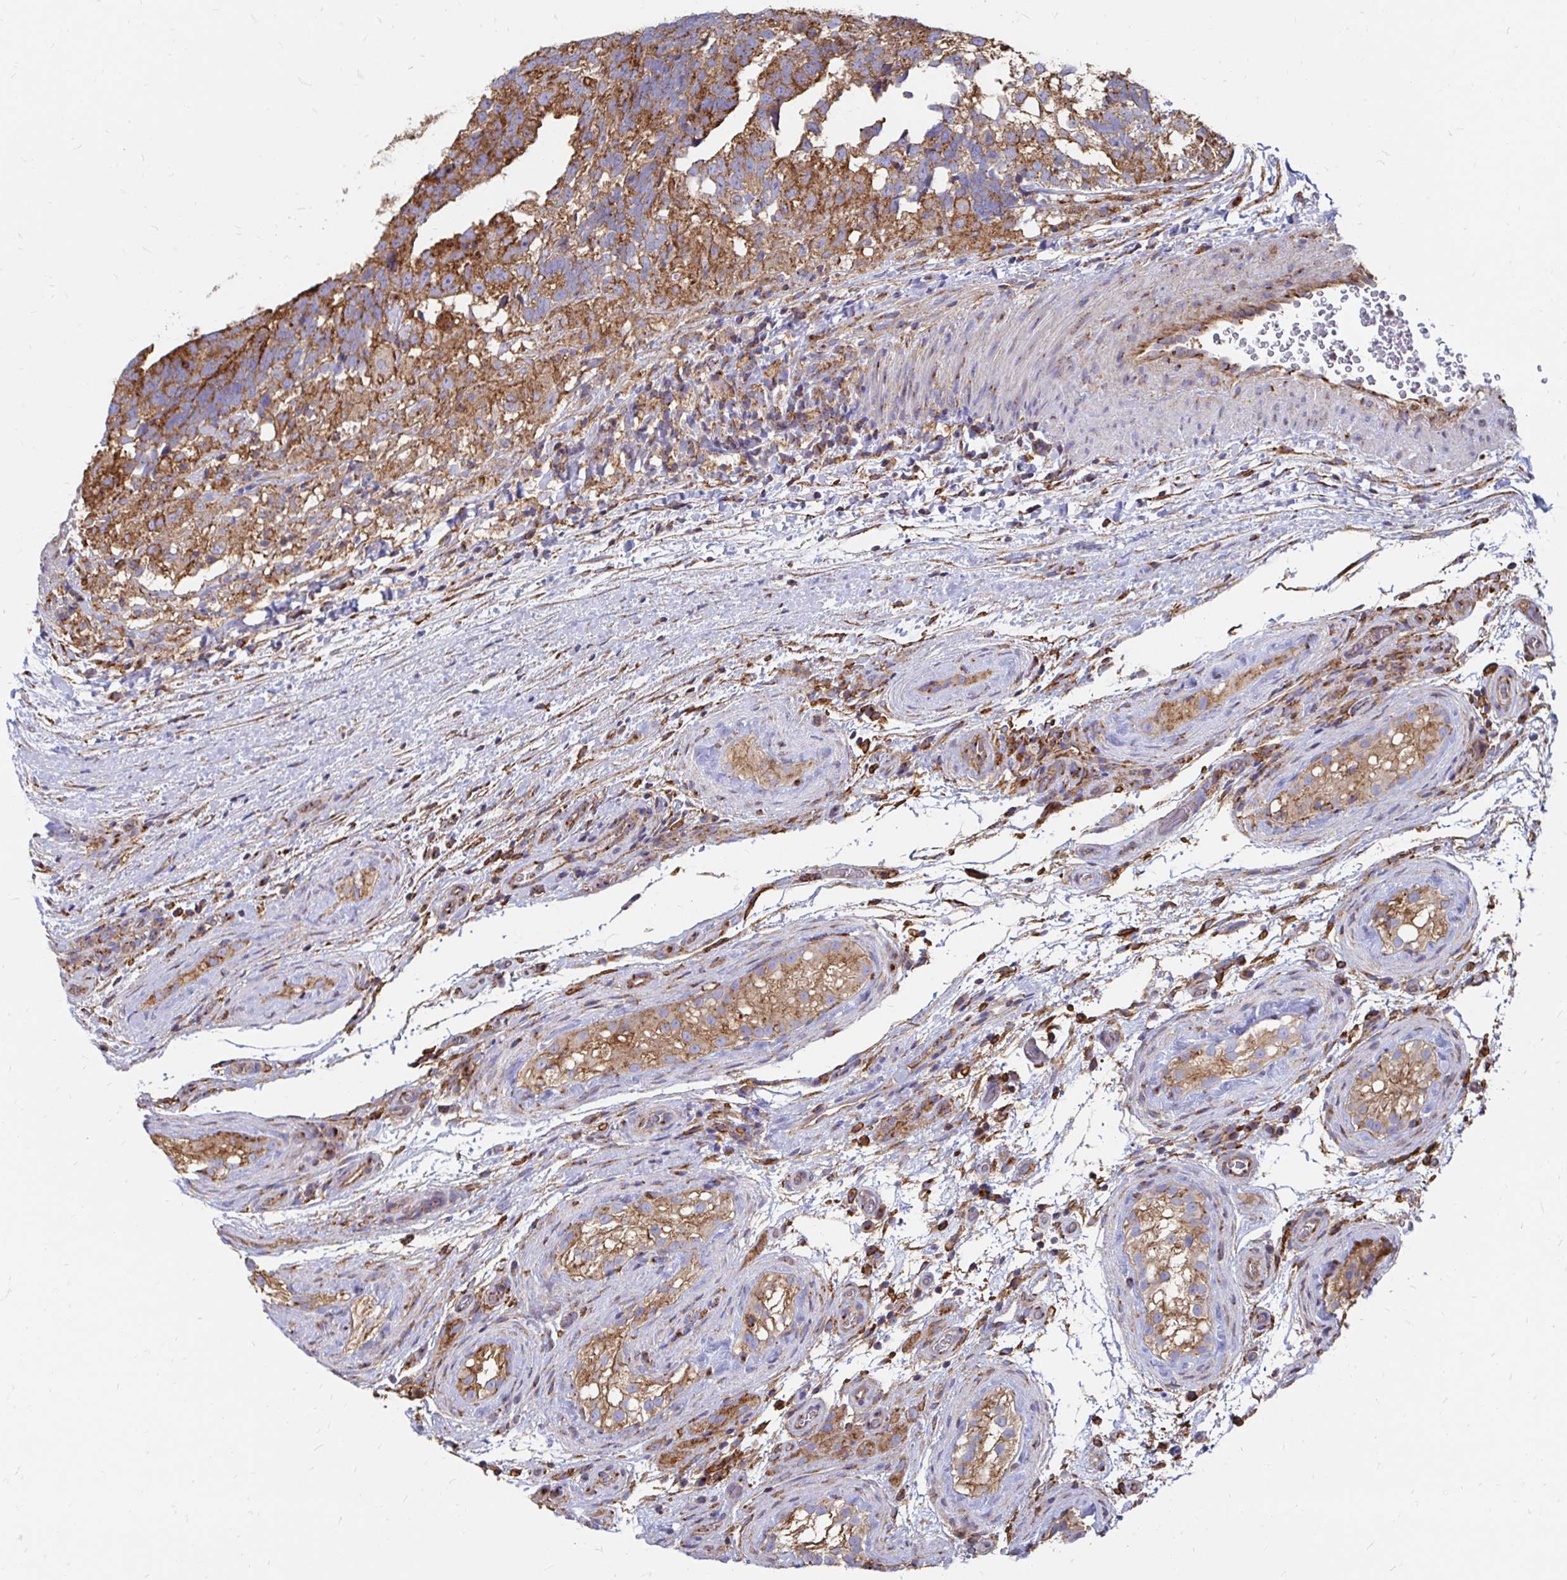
{"staining": {"intensity": "strong", "quantity": ">75%", "location": "cytoplasmic/membranous"}, "tissue": "testis cancer", "cell_type": "Tumor cells", "image_type": "cancer", "snomed": [{"axis": "morphology", "description": "Seminoma, NOS"}, {"axis": "morphology", "description": "Carcinoma, Embryonal, NOS"}, {"axis": "topography", "description": "Testis"}], "caption": "Brown immunohistochemical staining in testis embryonal carcinoma exhibits strong cytoplasmic/membranous staining in approximately >75% of tumor cells.", "gene": "CLTC", "patient": {"sex": "male", "age": 41}}